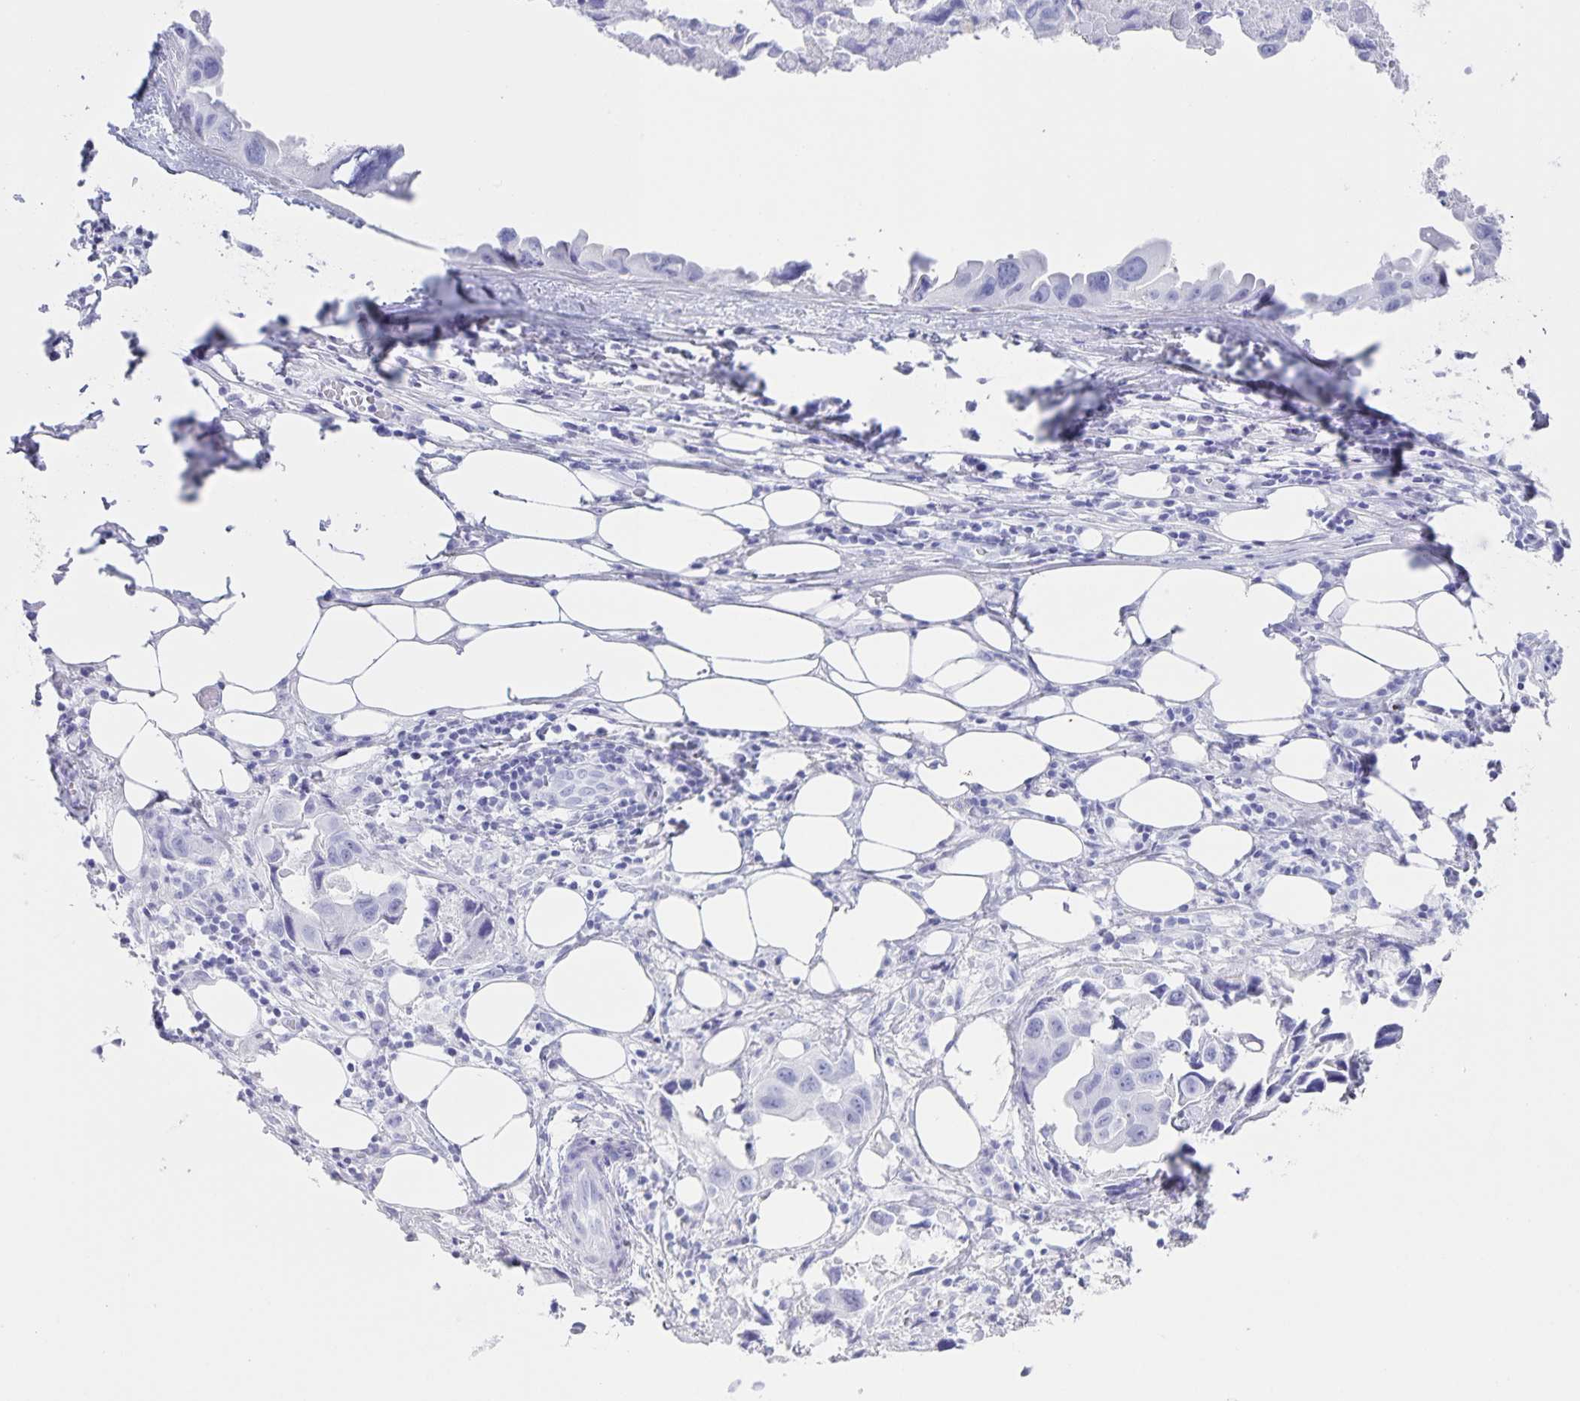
{"staining": {"intensity": "negative", "quantity": "none", "location": "none"}, "tissue": "lung cancer", "cell_type": "Tumor cells", "image_type": "cancer", "snomed": [{"axis": "morphology", "description": "Adenocarcinoma, NOS"}, {"axis": "topography", "description": "Lymph node"}, {"axis": "topography", "description": "Lung"}], "caption": "Human lung cancer (adenocarcinoma) stained for a protein using immunohistochemistry shows no expression in tumor cells.", "gene": "AQP4", "patient": {"sex": "male", "age": 64}}